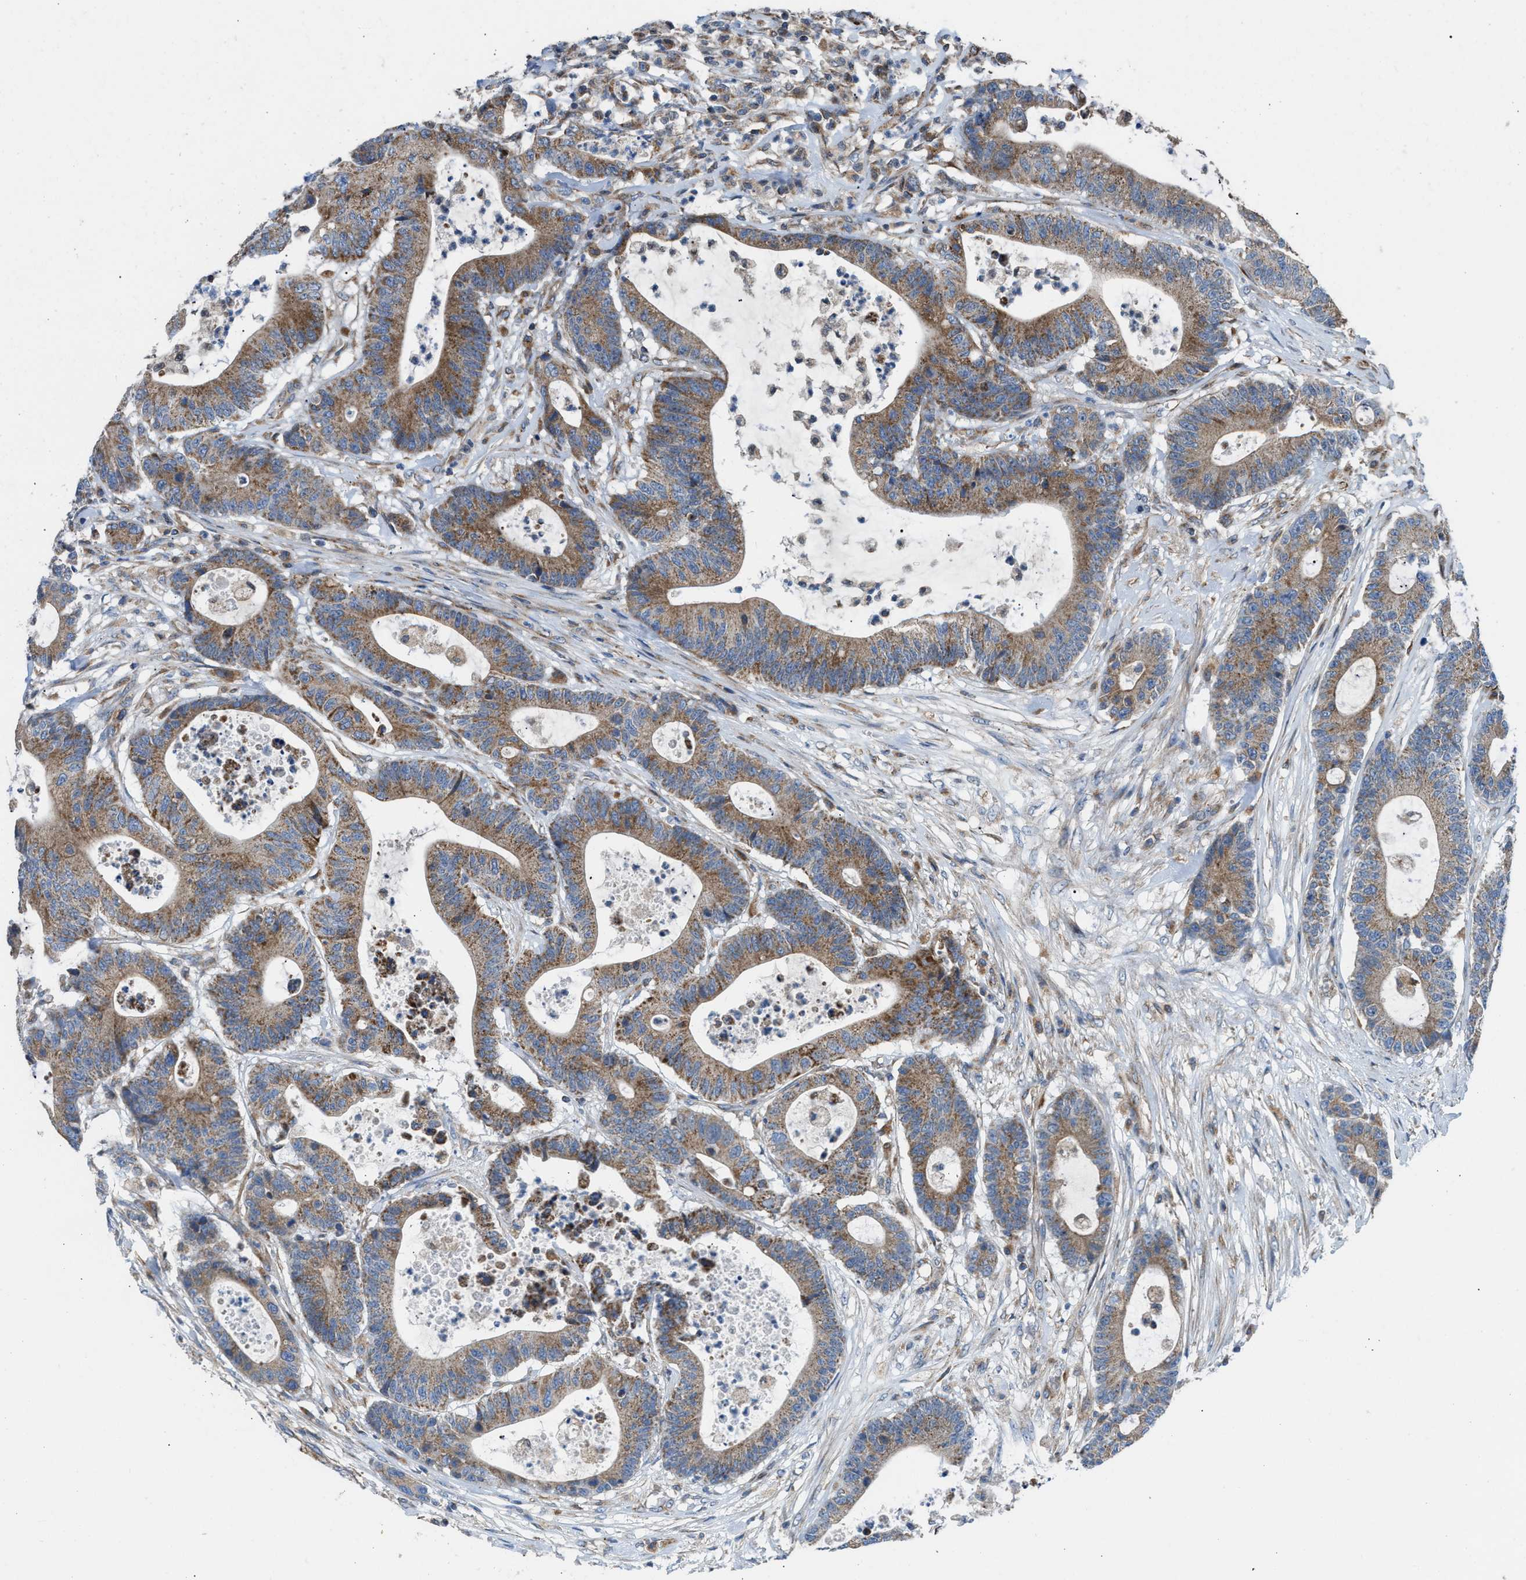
{"staining": {"intensity": "moderate", "quantity": ">75%", "location": "cytoplasmic/membranous"}, "tissue": "colorectal cancer", "cell_type": "Tumor cells", "image_type": "cancer", "snomed": [{"axis": "morphology", "description": "Adenocarcinoma, NOS"}, {"axis": "topography", "description": "Colon"}], "caption": "A micrograph showing moderate cytoplasmic/membranous positivity in approximately >75% of tumor cells in adenocarcinoma (colorectal), as visualized by brown immunohistochemical staining.", "gene": "SLC10A3", "patient": {"sex": "female", "age": 84}}